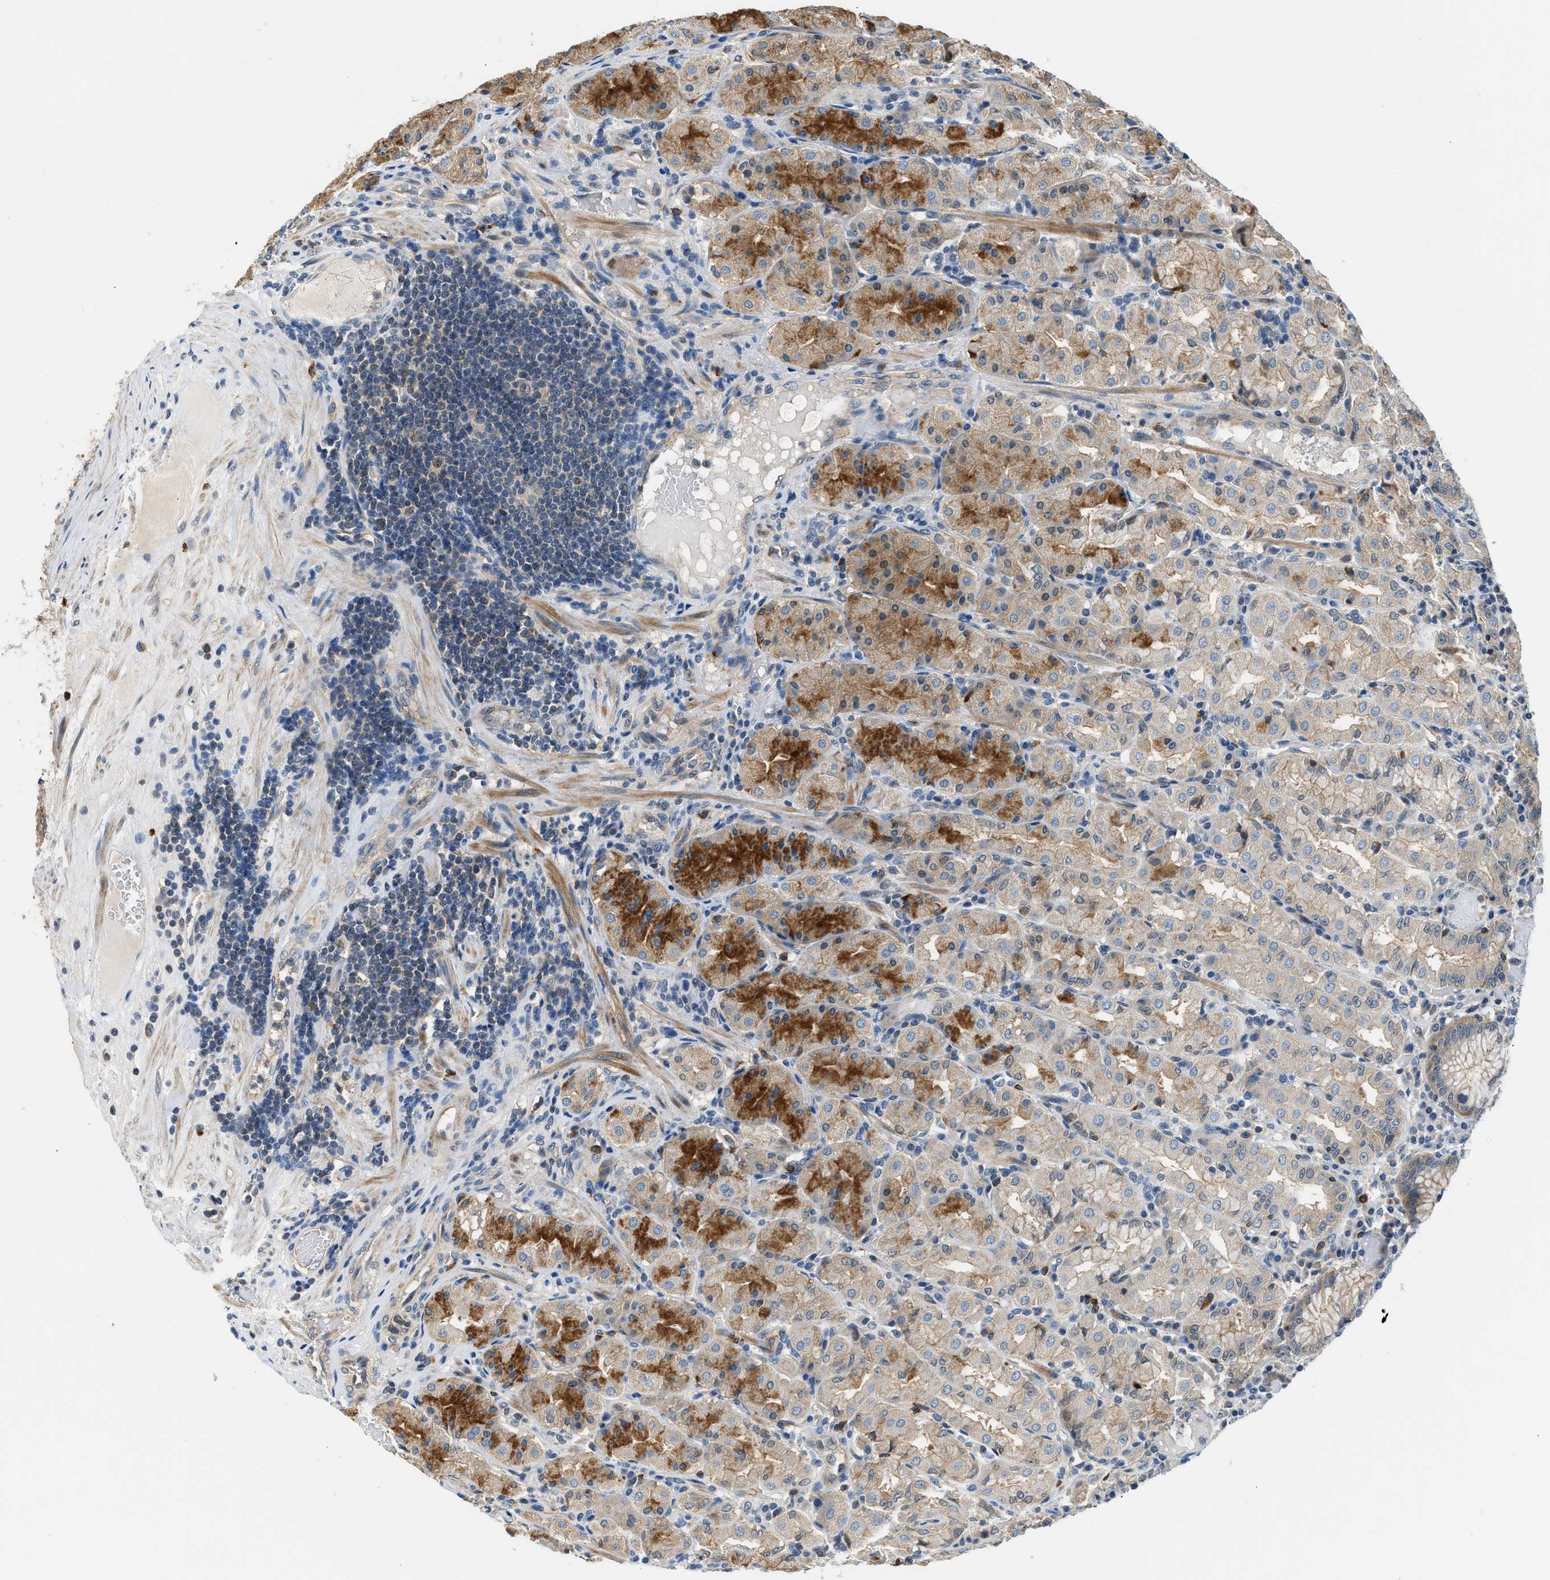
{"staining": {"intensity": "moderate", "quantity": "25%-75%", "location": "cytoplasmic/membranous"}, "tissue": "stomach", "cell_type": "Glandular cells", "image_type": "normal", "snomed": [{"axis": "morphology", "description": "Normal tissue, NOS"}, {"axis": "topography", "description": "Stomach"}, {"axis": "topography", "description": "Stomach, lower"}], "caption": "A medium amount of moderate cytoplasmic/membranous expression is seen in approximately 25%-75% of glandular cells in normal stomach. Nuclei are stained in blue.", "gene": "CBLB", "patient": {"sex": "female", "age": 56}}